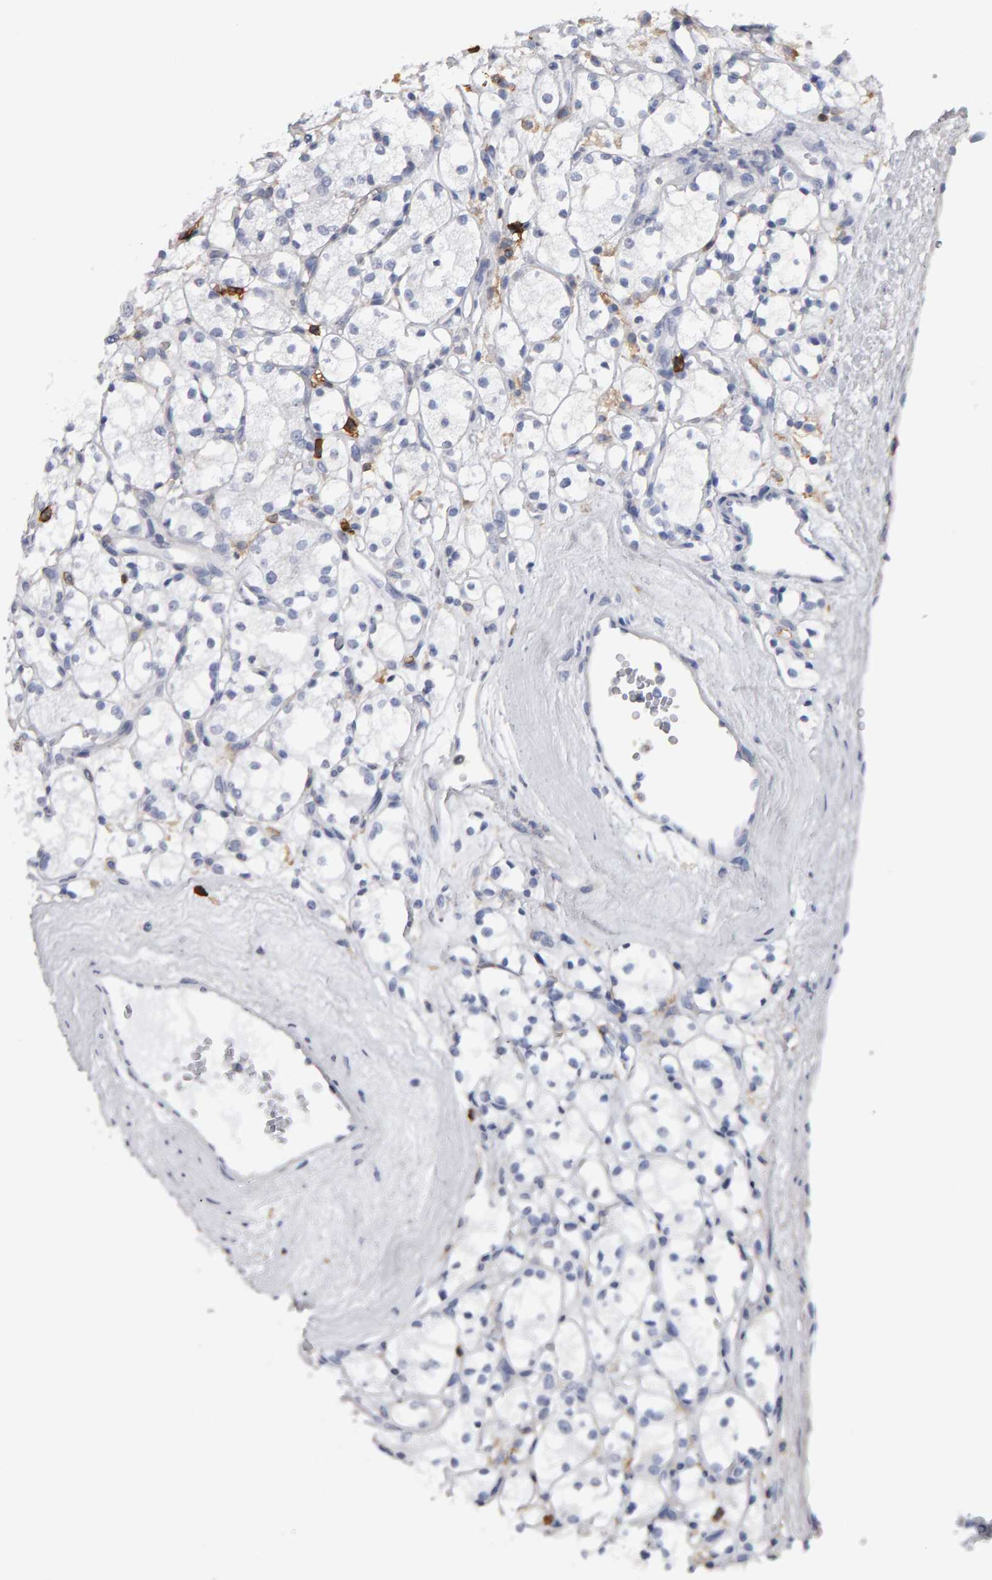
{"staining": {"intensity": "negative", "quantity": "none", "location": "none"}, "tissue": "renal cancer", "cell_type": "Tumor cells", "image_type": "cancer", "snomed": [{"axis": "morphology", "description": "Adenocarcinoma, NOS"}, {"axis": "topography", "description": "Kidney"}], "caption": "An immunohistochemistry (IHC) micrograph of renal cancer is shown. There is no staining in tumor cells of renal cancer. (Immunohistochemistry, brightfield microscopy, high magnification).", "gene": "CD38", "patient": {"sex": "male", "age": 77}}